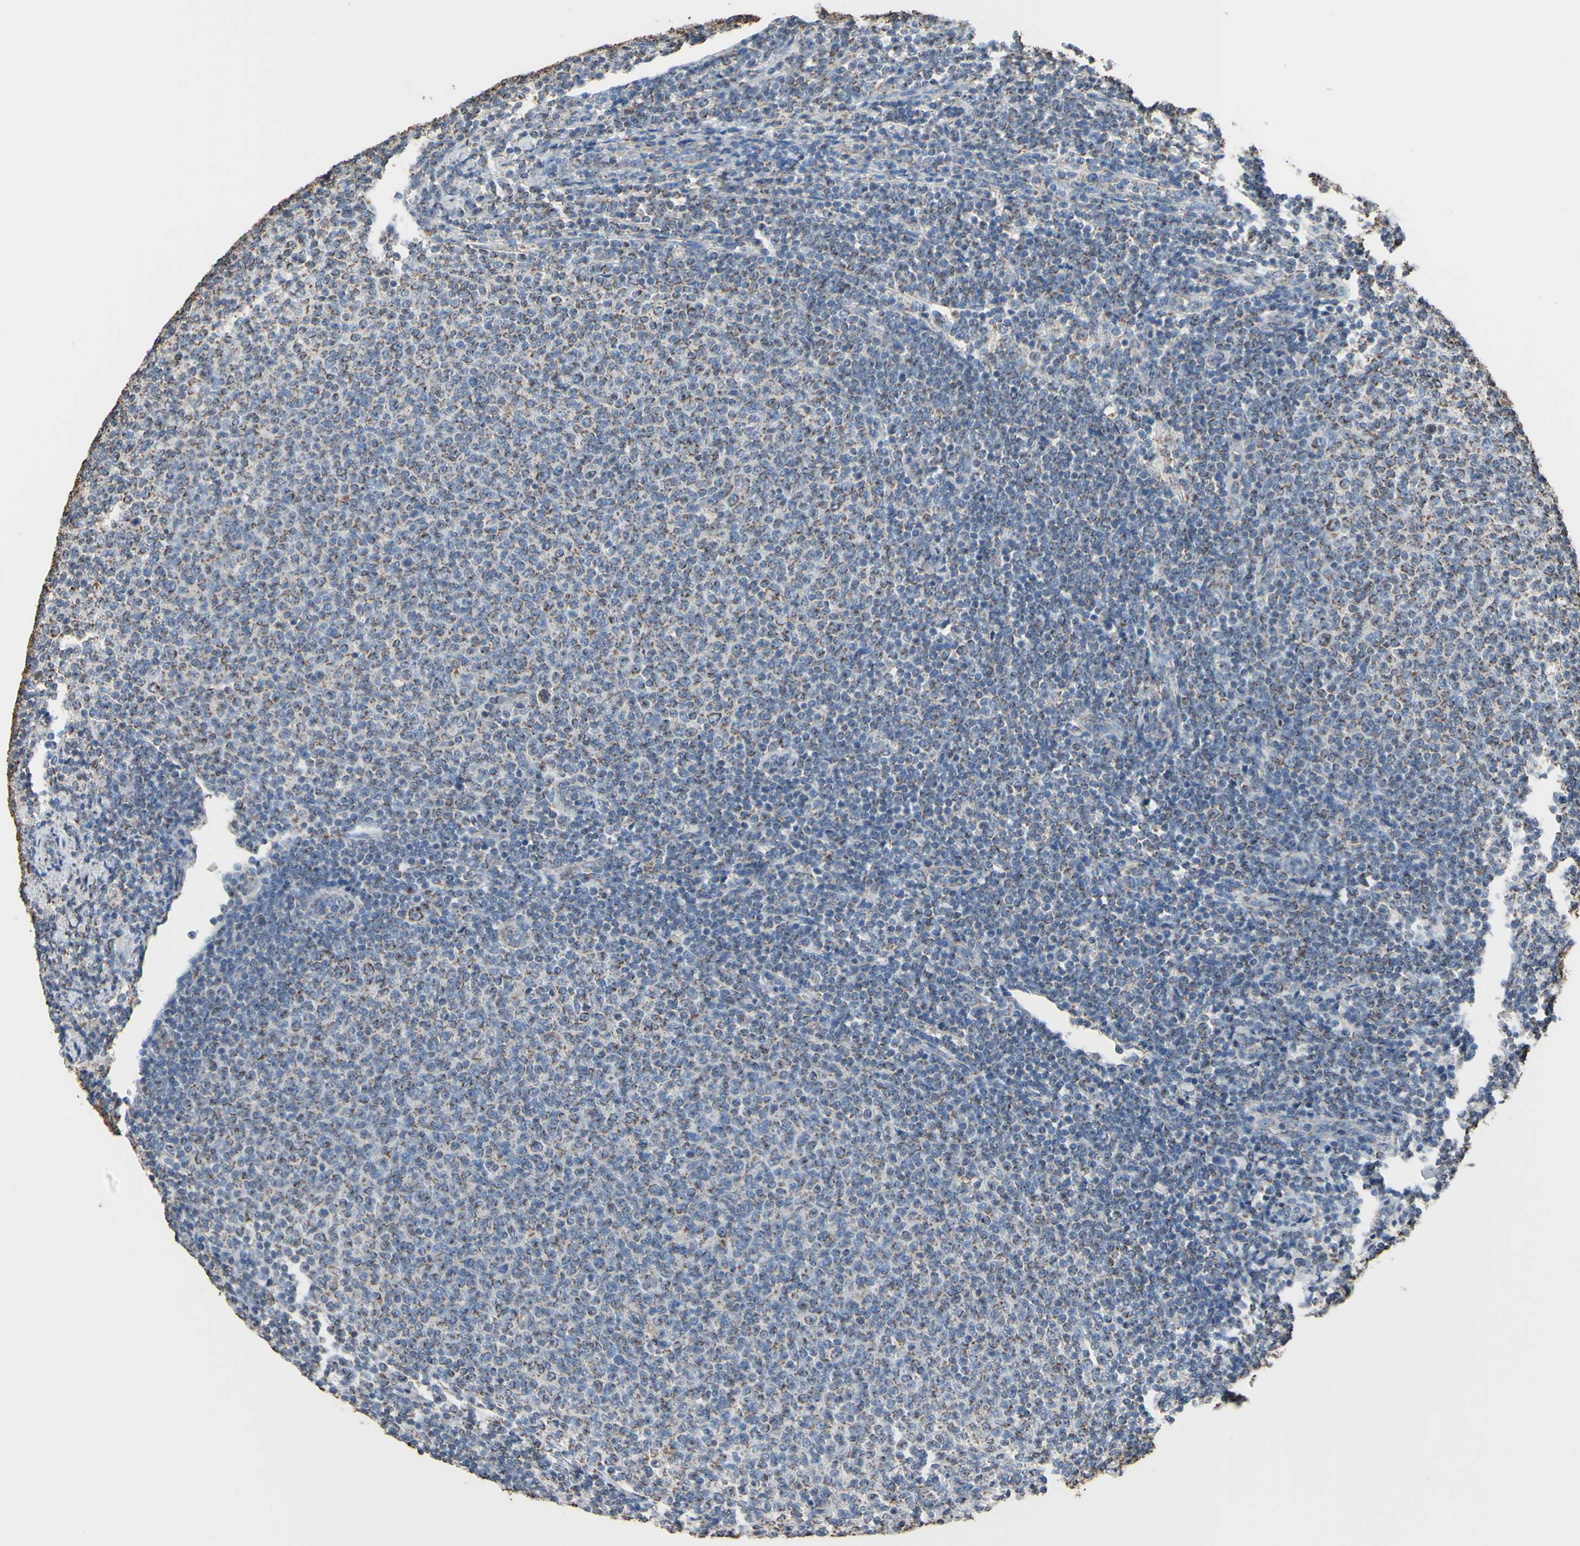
{"staining": {"intensity": "weak", "quantity": "25%-75%", "location": "cytoplasmic/membranous"}, "tissue": "lymphoma", "cell_type": "Tumor cells", "image_type": "cancer", "snomed": [{"axis": "morphology", "description": "Malignant lymphoma, non-Hodgkin's type, Low grade"}, {"axis": "topography", "description": "Lymph node"}], "caption": "Immunohistochemical staining of lymphoma exhibits low levels of weak cytoplasmic/membranous staining in about 25%-75% of tumor cells.", "gene": "CMKLR2", "patient": {"sex": "male", "age": 66}}